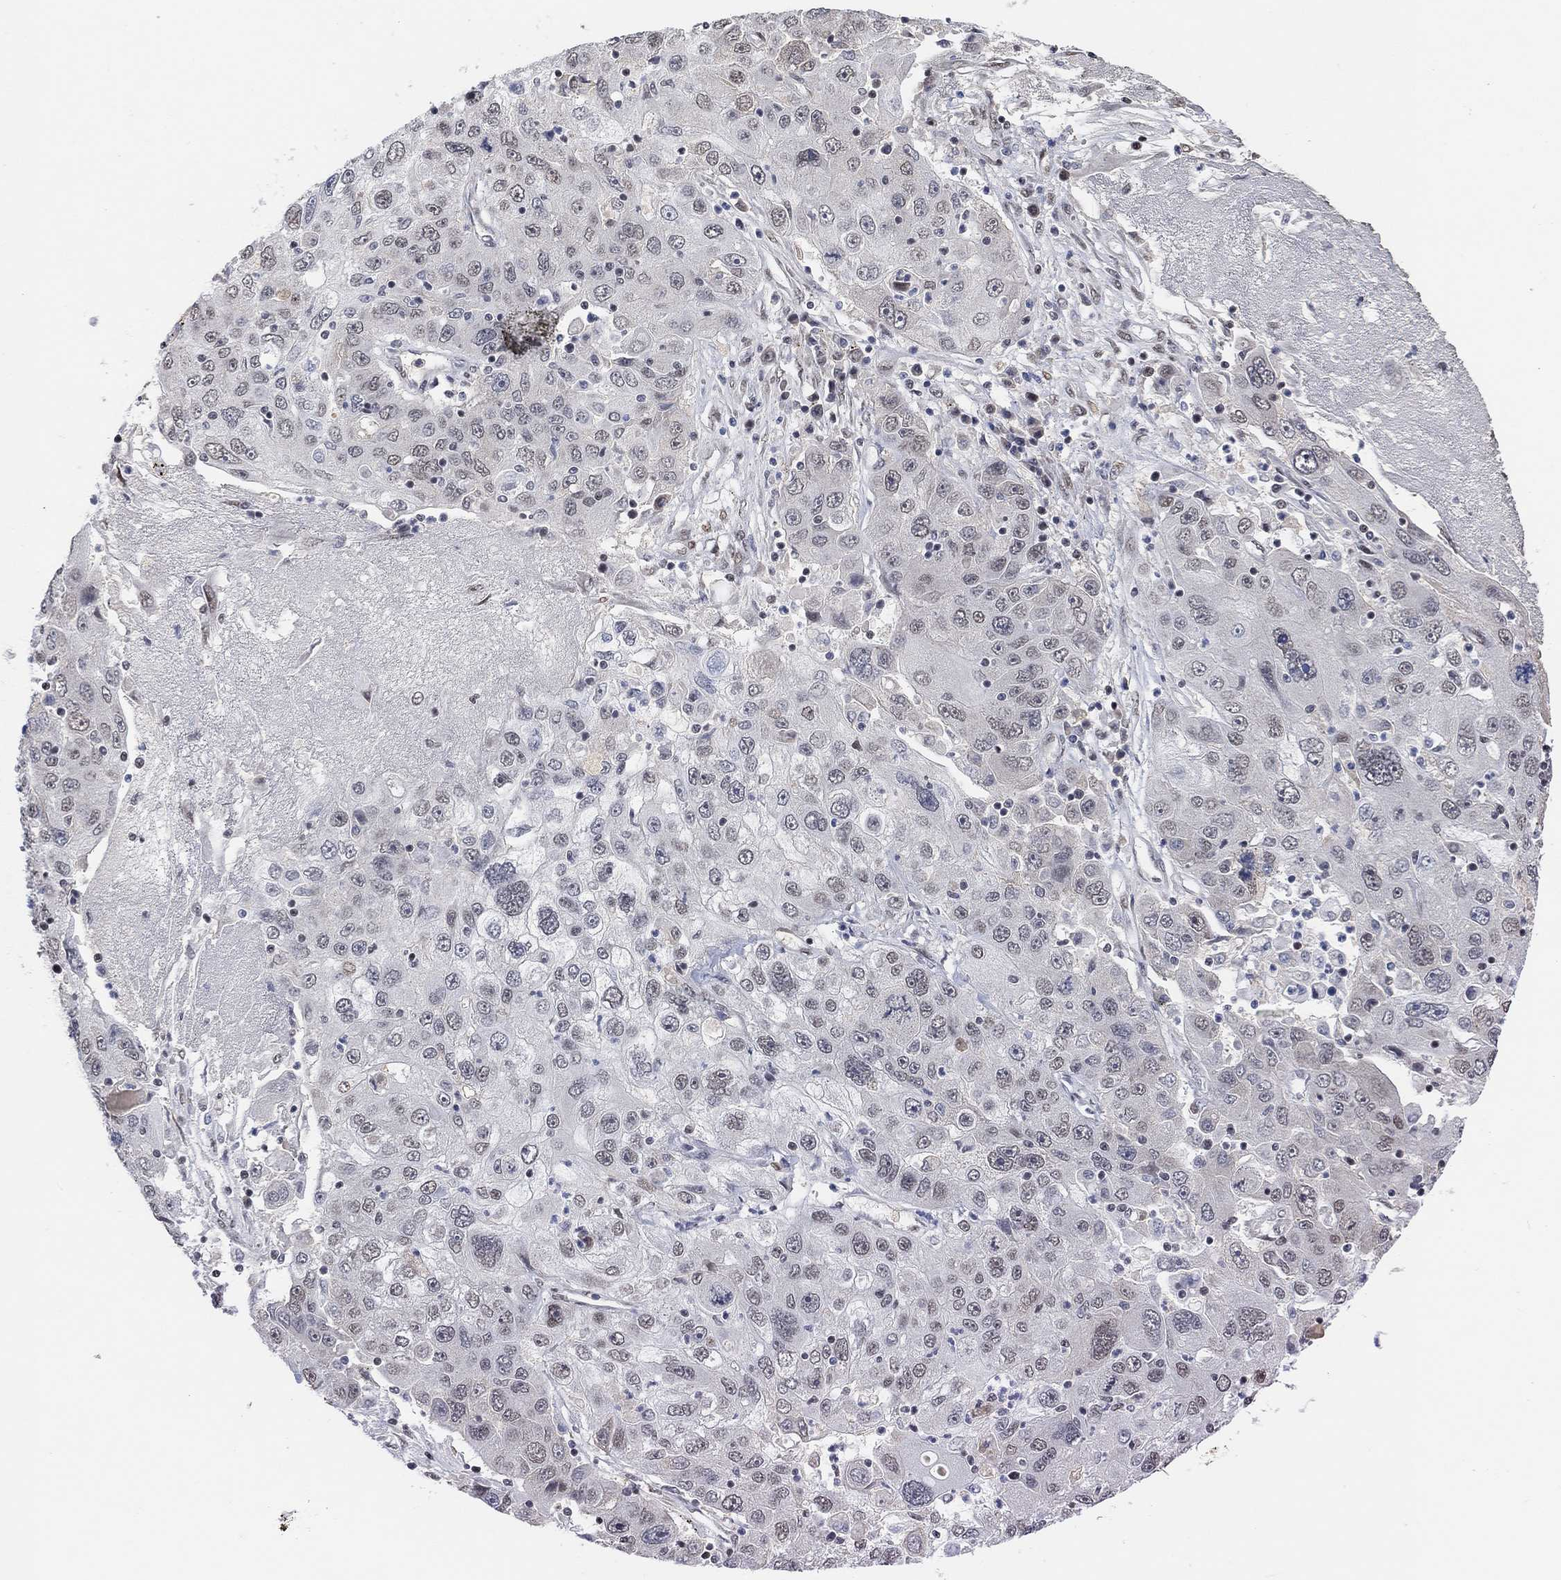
{"staining": {"intensity": "weak", "quantity": "<25%", "location": "nuclear"}, "tissue": "stomach cancer", "cell_type": "Tumor cells", "image_type": "cancer", "snomed": [{"axis": "morphology", "description": "Adenocarcinoma, NOS"}, {"axis": "topography", "description": "Stomach"}], "caption": "IHC of stomach cancer (adenocarcinoma) exhibits no staining in tumor cells.", "gene": "USP39", "patient": {"sex": "male", "age": 56}}